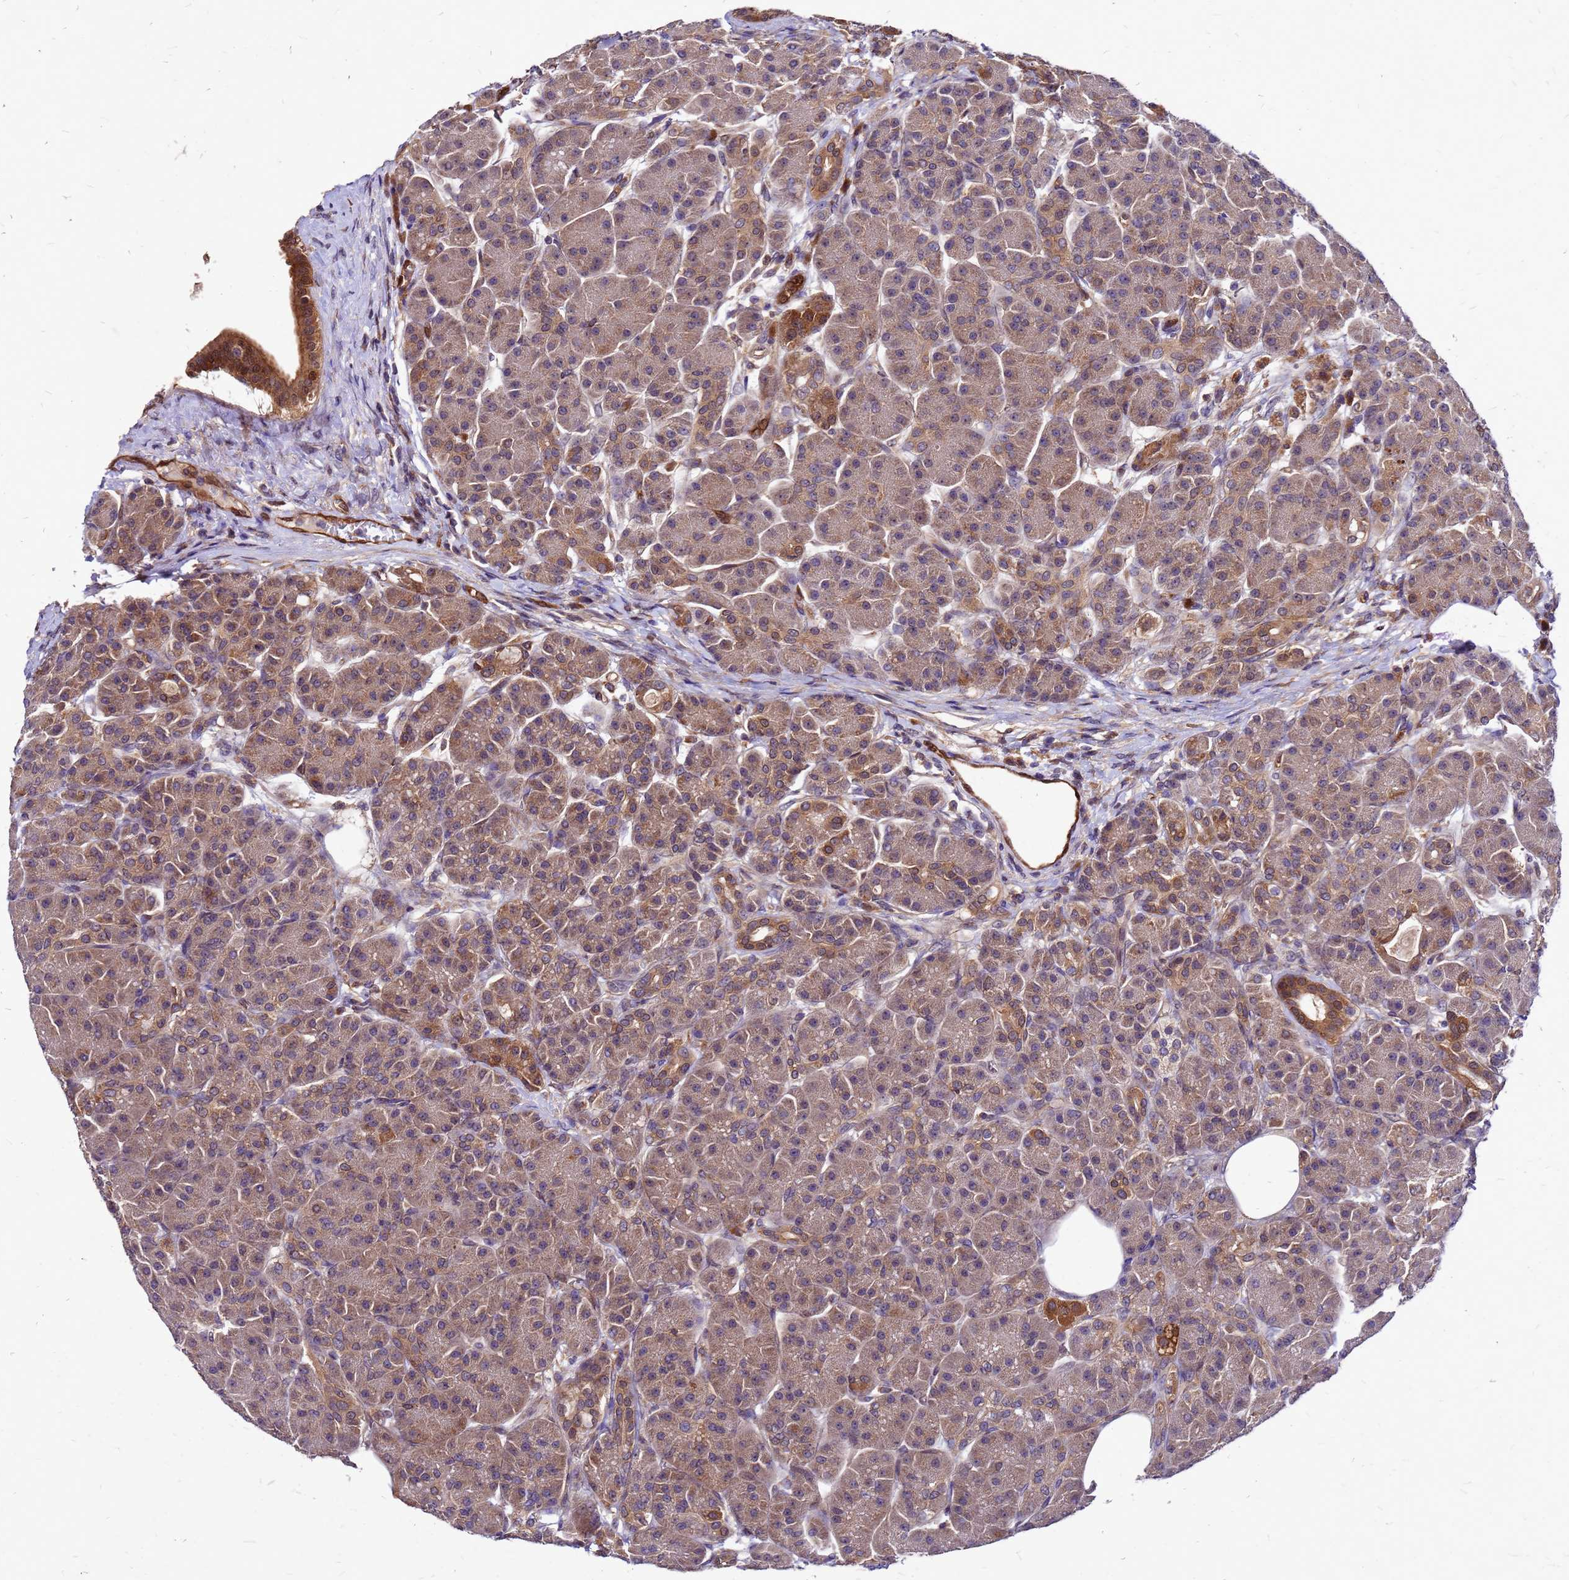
{"staining": {"intensity": "moderate", "quantity": ">75%", "location": "cytoplasmic/membranous"}, "tissue": "pancreas", "cell_type": "Exocrine glandular cells", "image_type": "normal", "snomed": [{"axis": "morphology", "description": "Normal tissue, NOS"}, {"axis": "topography", "description": "Pancreas"}], "caption": "Protein expression analysis of unremarkable pancreas displays moderate cytoplasmic/membranous expression in approximately >75% of exocrine glandular cells.", "gene": "DUSP23", "patient": {"sex": "male", "age": 63}}